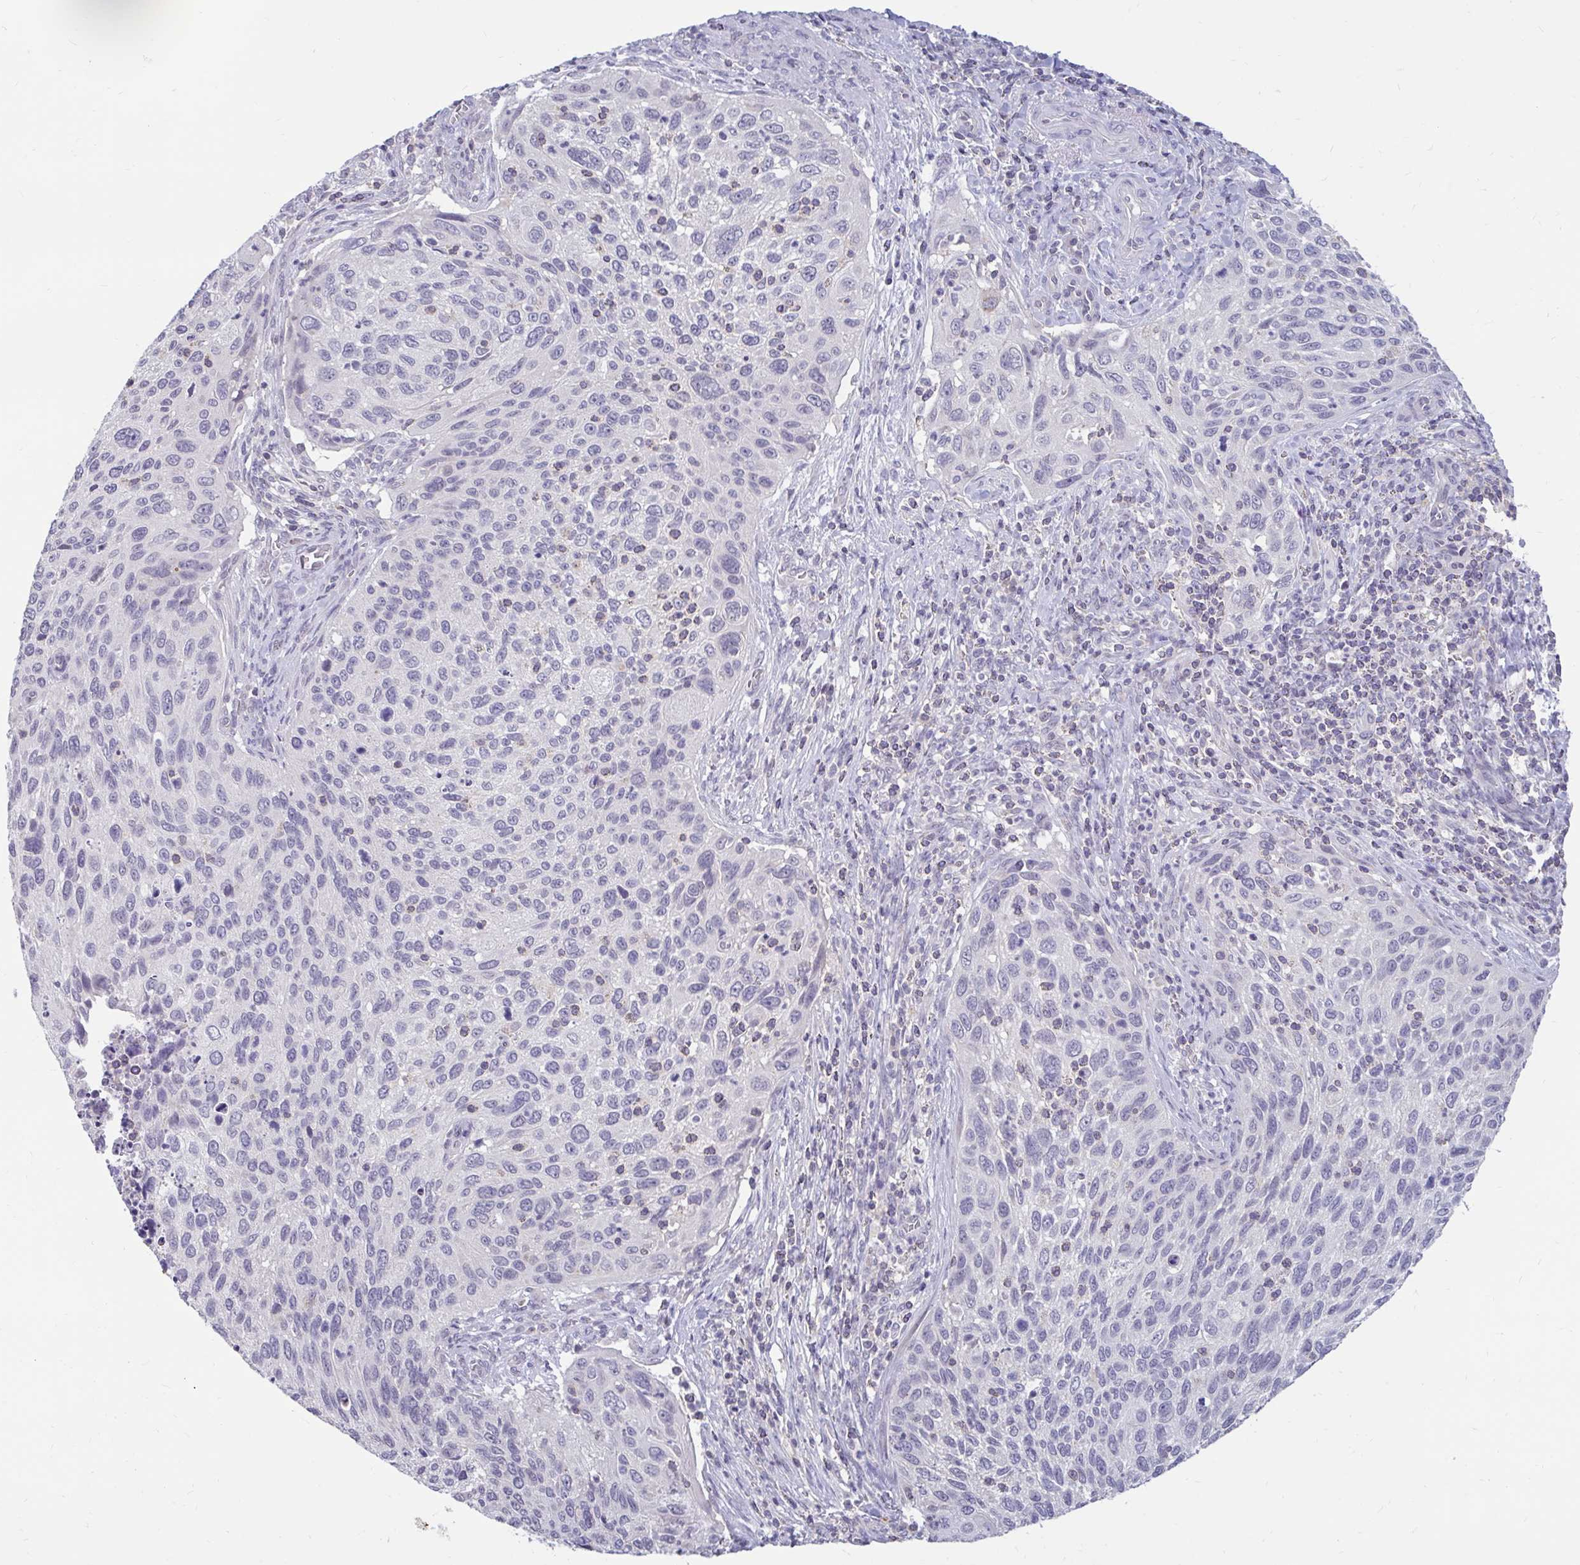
{"staining": {"intensity": "negative", "quantity": "none", "location": "none"}, "tissue": "cervical cancer", "cell_type": "Tumor cells", "image_type": "cancer", "snomed": [{"axis": "morphology", "description": "Squamous cell carcinoma, NOS"}, {"axis": "topography", "description": "Cervix"}], "caption": "This is an immunohistochemistry micrograph of human cervical squamous cell carcinoma. There is no positivity in tumor cells.", "gene": "ARPP19", "patient": {"sex": "female", "age": 70}}